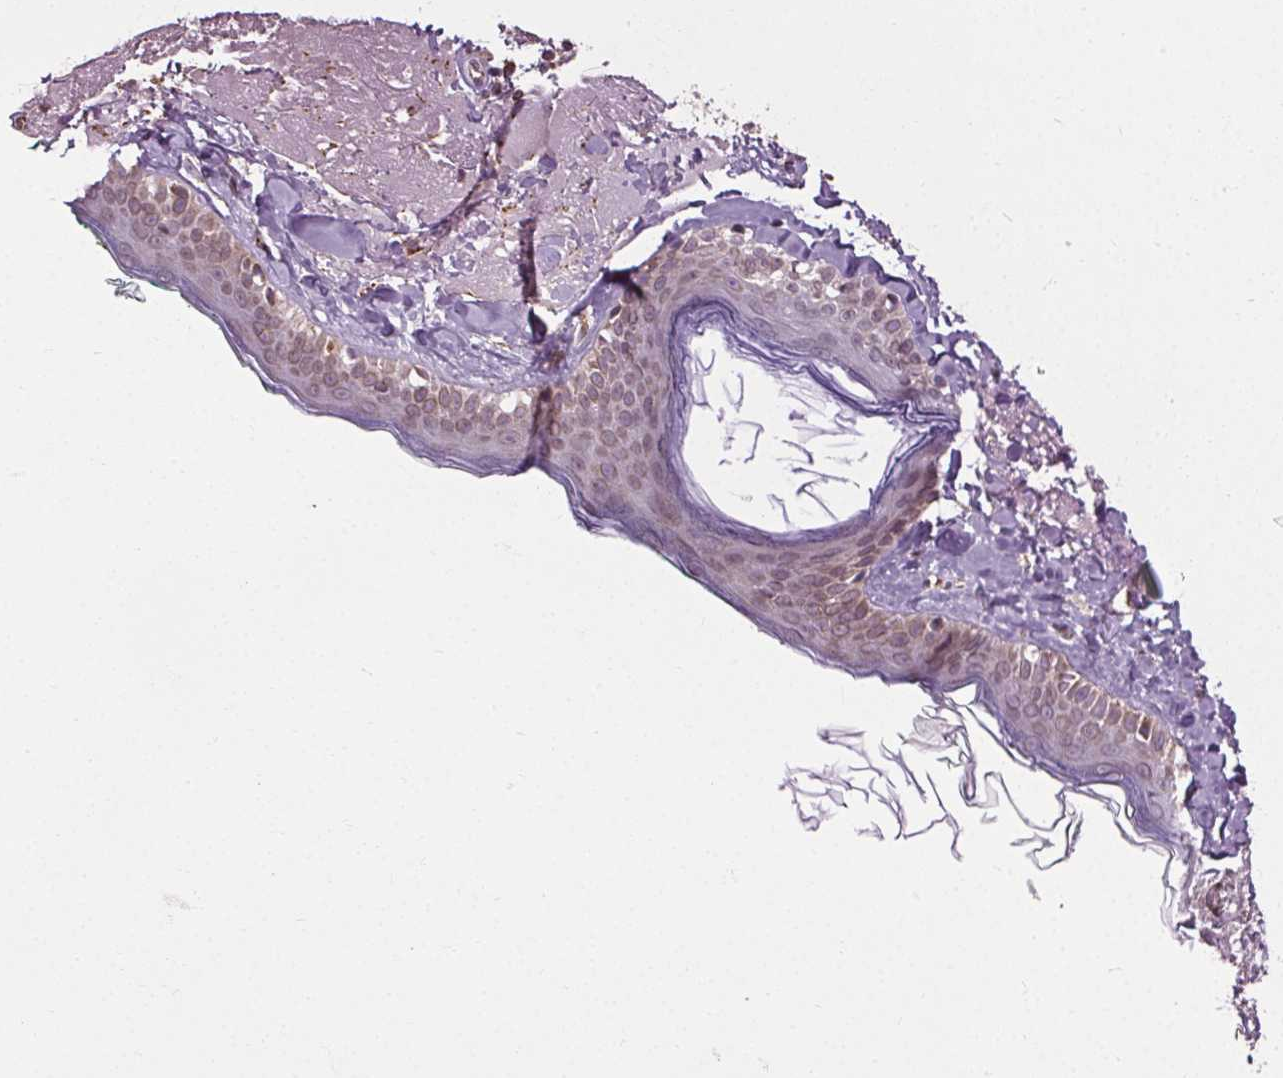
{"staining": {"intensity": "weak", "quantity": "<25%", "location": "cytoplasmic/membranous"}, "tissue": "skin", "cell_type": "Fibroblasts", "image_type": "normal", "snomed": [{"axis": "morphology", "description": "Normal tissue, NOS"}, {"axis": "topography", "description": "Skin"}], "caption": "A high-resolution micrograph shows immunohistochemistry staining of benign skin, which shows no significant staining in fibroblasts.", "gene": "LFNG", "patient": {"sex": "male", "age": 73}}